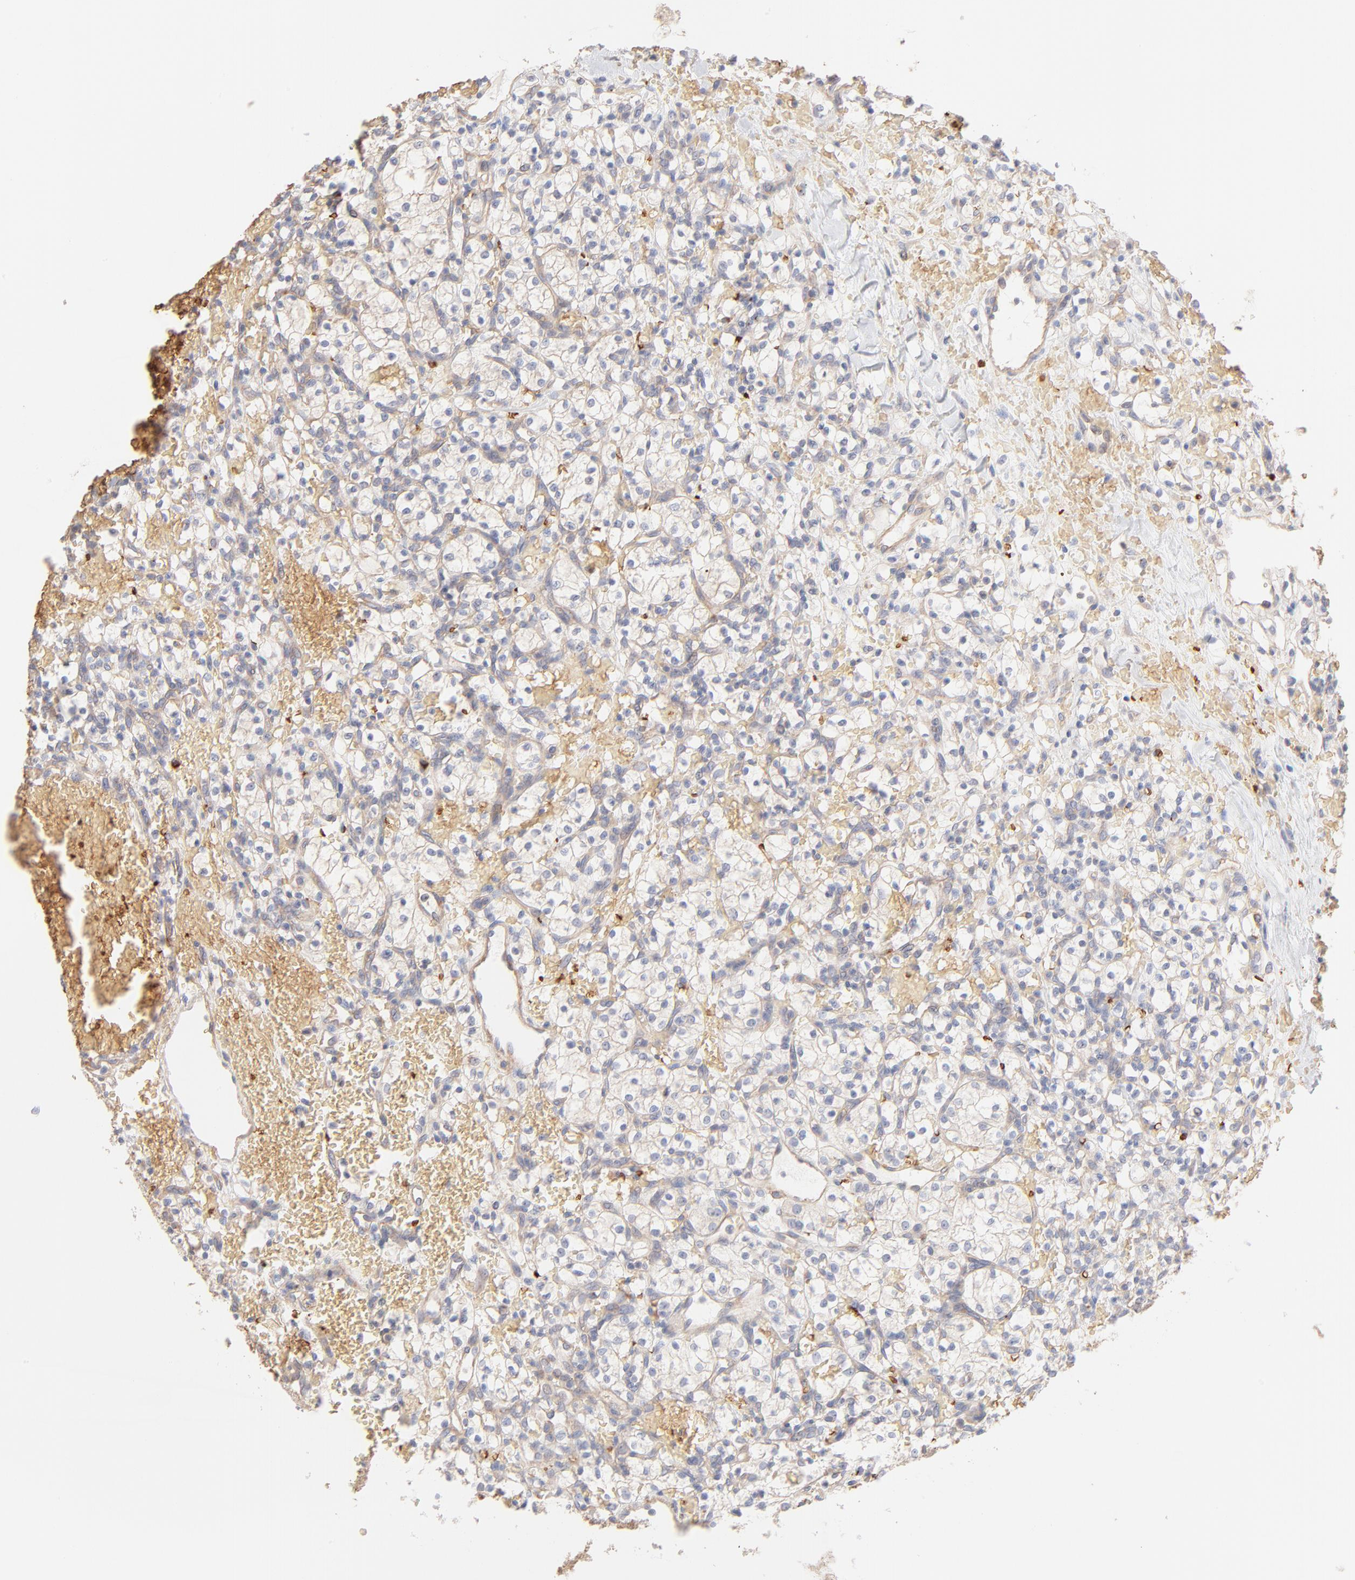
{"staining": {"intensity": "negative", "quantity": "none", "location": "none"}, "tissue": "renal cancer", "cell_type": "Tumor cells", "image_type": "cancer", "snomed": [{"axis": "morphology", "description": "Adenocarcinoma, NOS"}, {"axis": "topography", "description": "Kidney"}], "caption": "IHC photomicrograph of neoplastic tissue: adenocarcinoma (renal) stained with DAB (3,3'-diaminobenzidine) shows no significant protein expression in tumor cells.", "gene": "SPTB", "patient": {"sex": "female", "age": 60}}